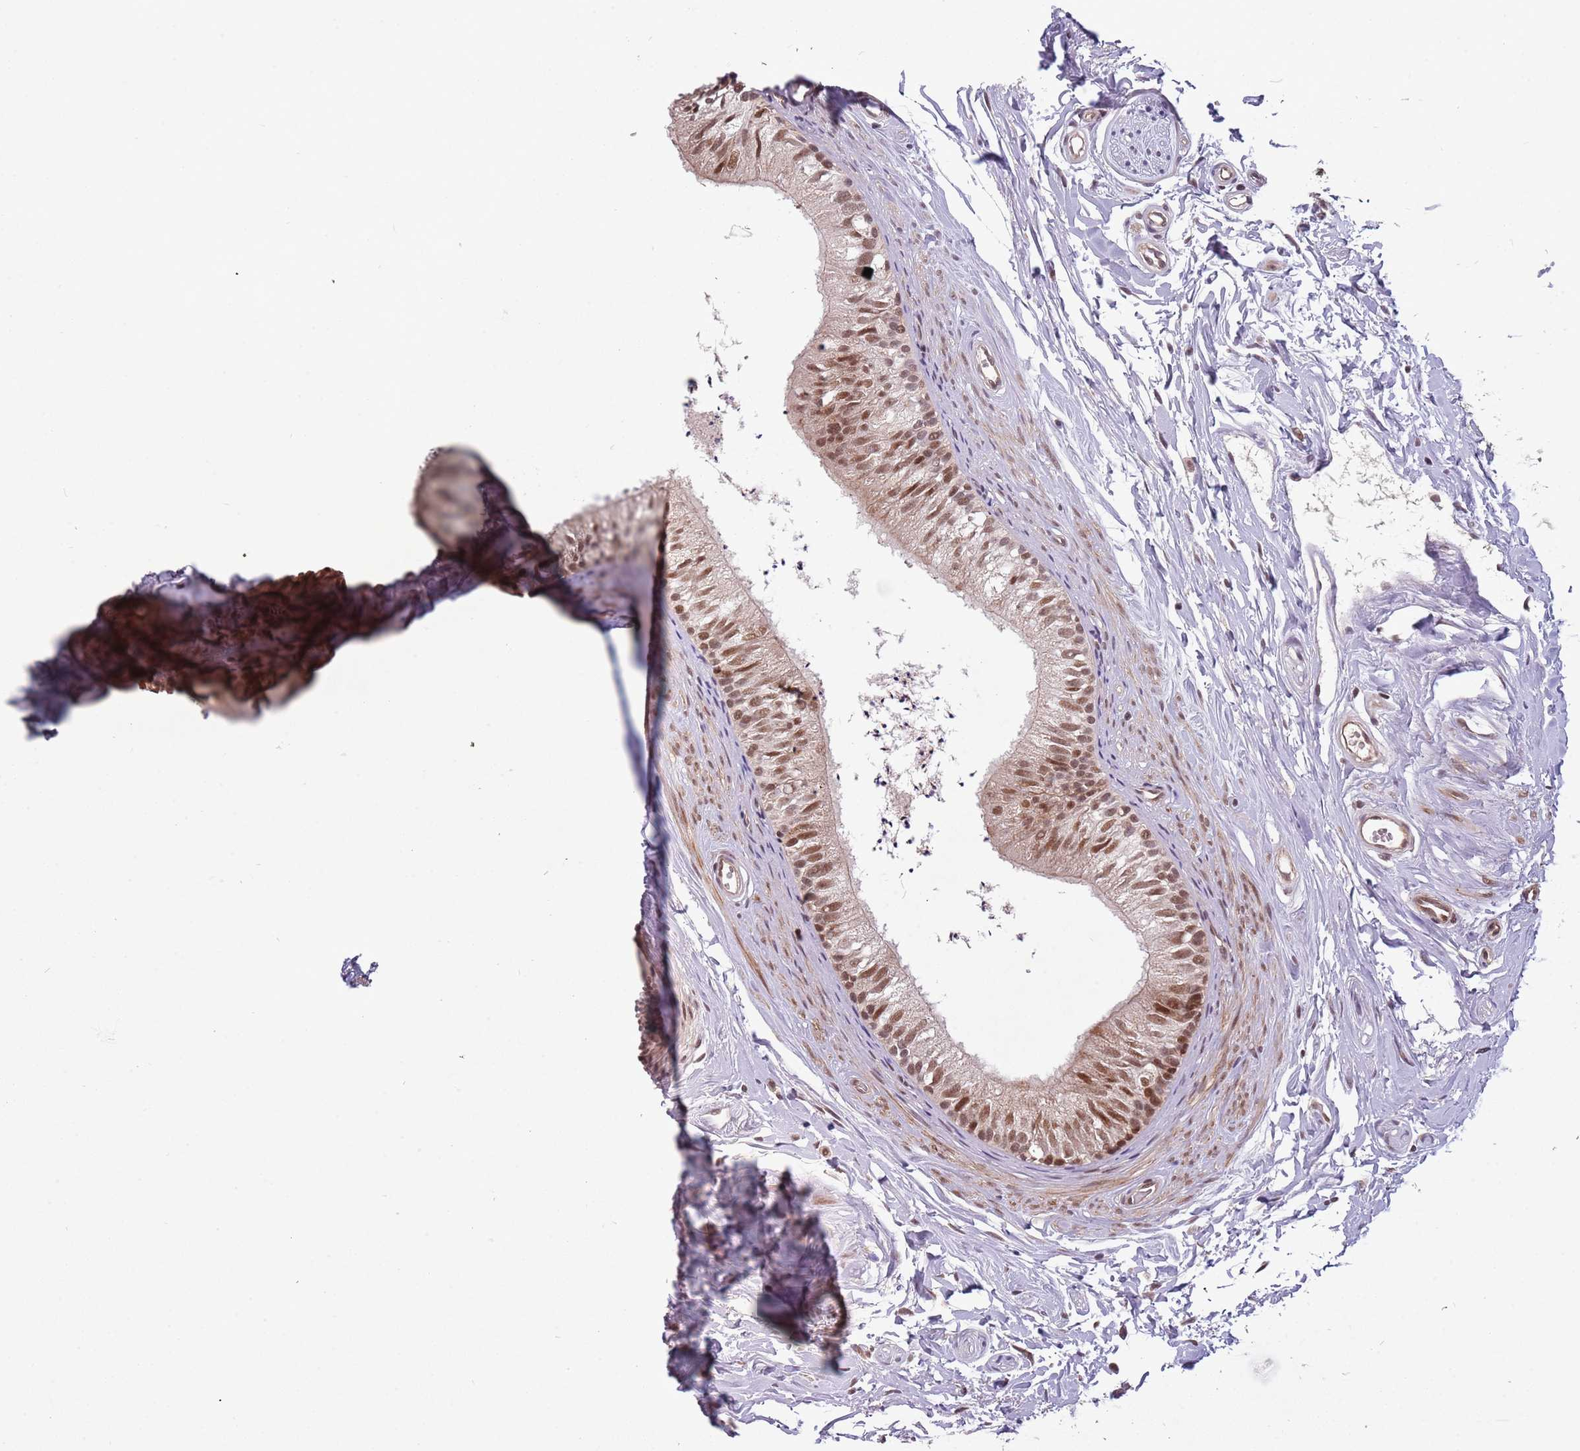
{"staining": {"intensity": "moderate", "quantity": ">75%", "location": "cytoplasmic/membranous,nuclear"}, "tissue": "epididymis", "cell_type": "Glandular cells", "image_type": "normal", "snomed": [{"axis": "morphology", "description": "Normal tissue, NOS"}, {"axis": "topography", "description": "Epididymis"}], "caption": "This histopathology image shows benign epididymis stained with IHC to label a protein in brown. The cytoplasmic/membranous,nuclear of glandular cells show moderate positivity for the protein. Nuclei are counter-stained blue.", "gene": "SUDS3", "patient": {"sex": "male", "age": 56}}